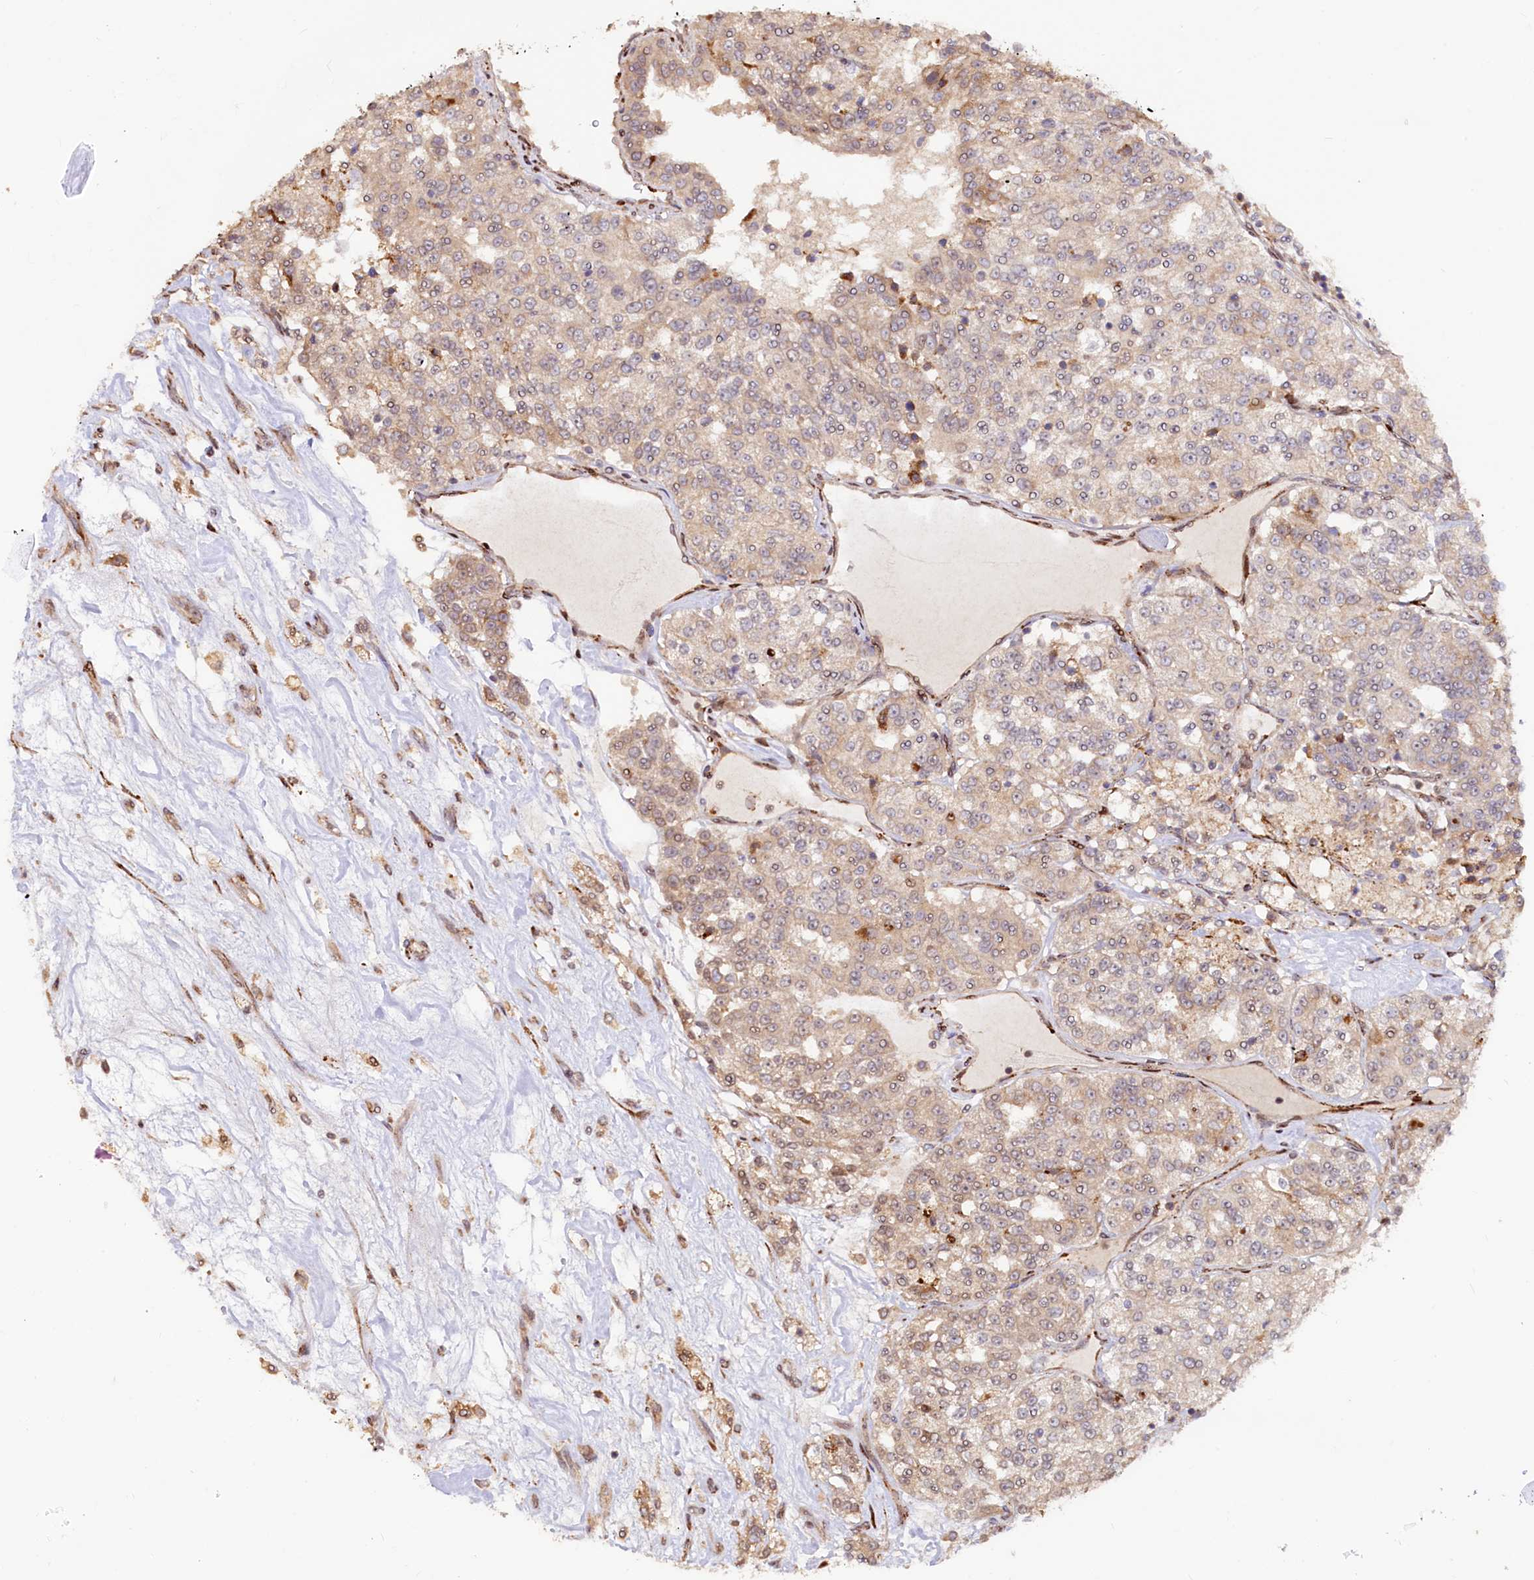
{"staining": {"intensity": "weak", "quantity": "25%-75%", "location": "cytoplasmic/membranous"}, "tissue": "renal cancer", "cell_type": "Tumor cells", "image_type": "cancer", "snomed": [{"axis": "morphology", "description": "Adenocarcinoma, NOS"}, {"axis": "topography", "description": "Kidney"}], "caption": "Weak cytoplasmic/membranous positivity for a protein is seen in approximately 25%-75% of tumor cells of renal adenocarcinoma using immunohistochemistry (IHC).", "gene": "C5orf15", "patient": {"sex": "female", "age": 63}}